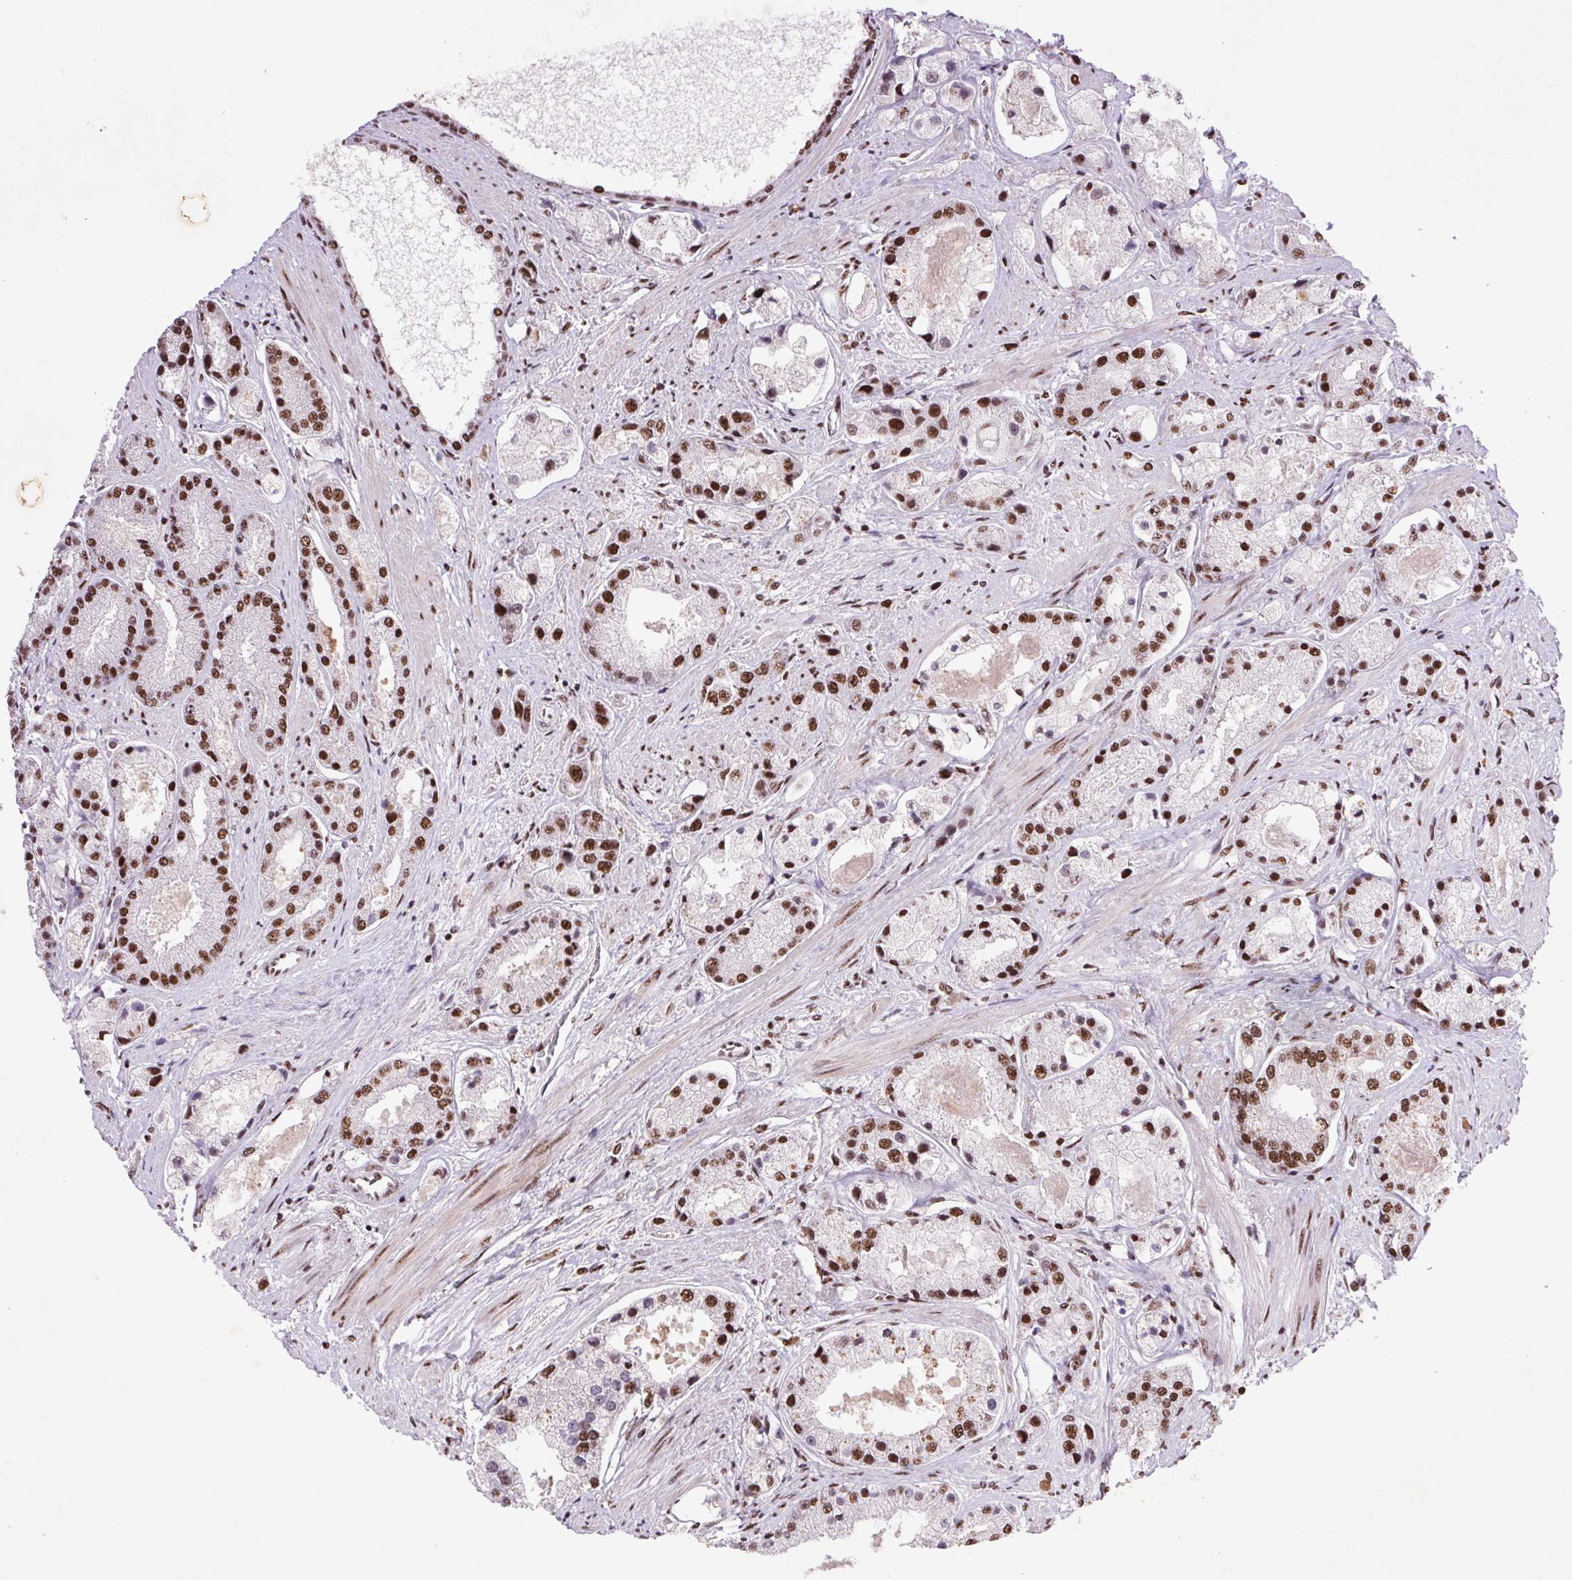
{"staining": {"intensity": "strong", "quantity": ">75%", "location": "nuclear"}, "tissue": "prostate cancer", "cell_type": "Tumor cells", "image_type": "cancer", "snomed": [{"axis": "morphology", "description": "Adenocarcinoma, High grade"}, {"axis": "topography", "description": "Prostate"}], "caption": "Protein staining of prostate high-grade adenocarcinoma tissue exhibits strong nuclear positivity in about >75% of tumor cells.", "gene": "LDLRAD4", "patient": {"sex": "male", "age": 67}}